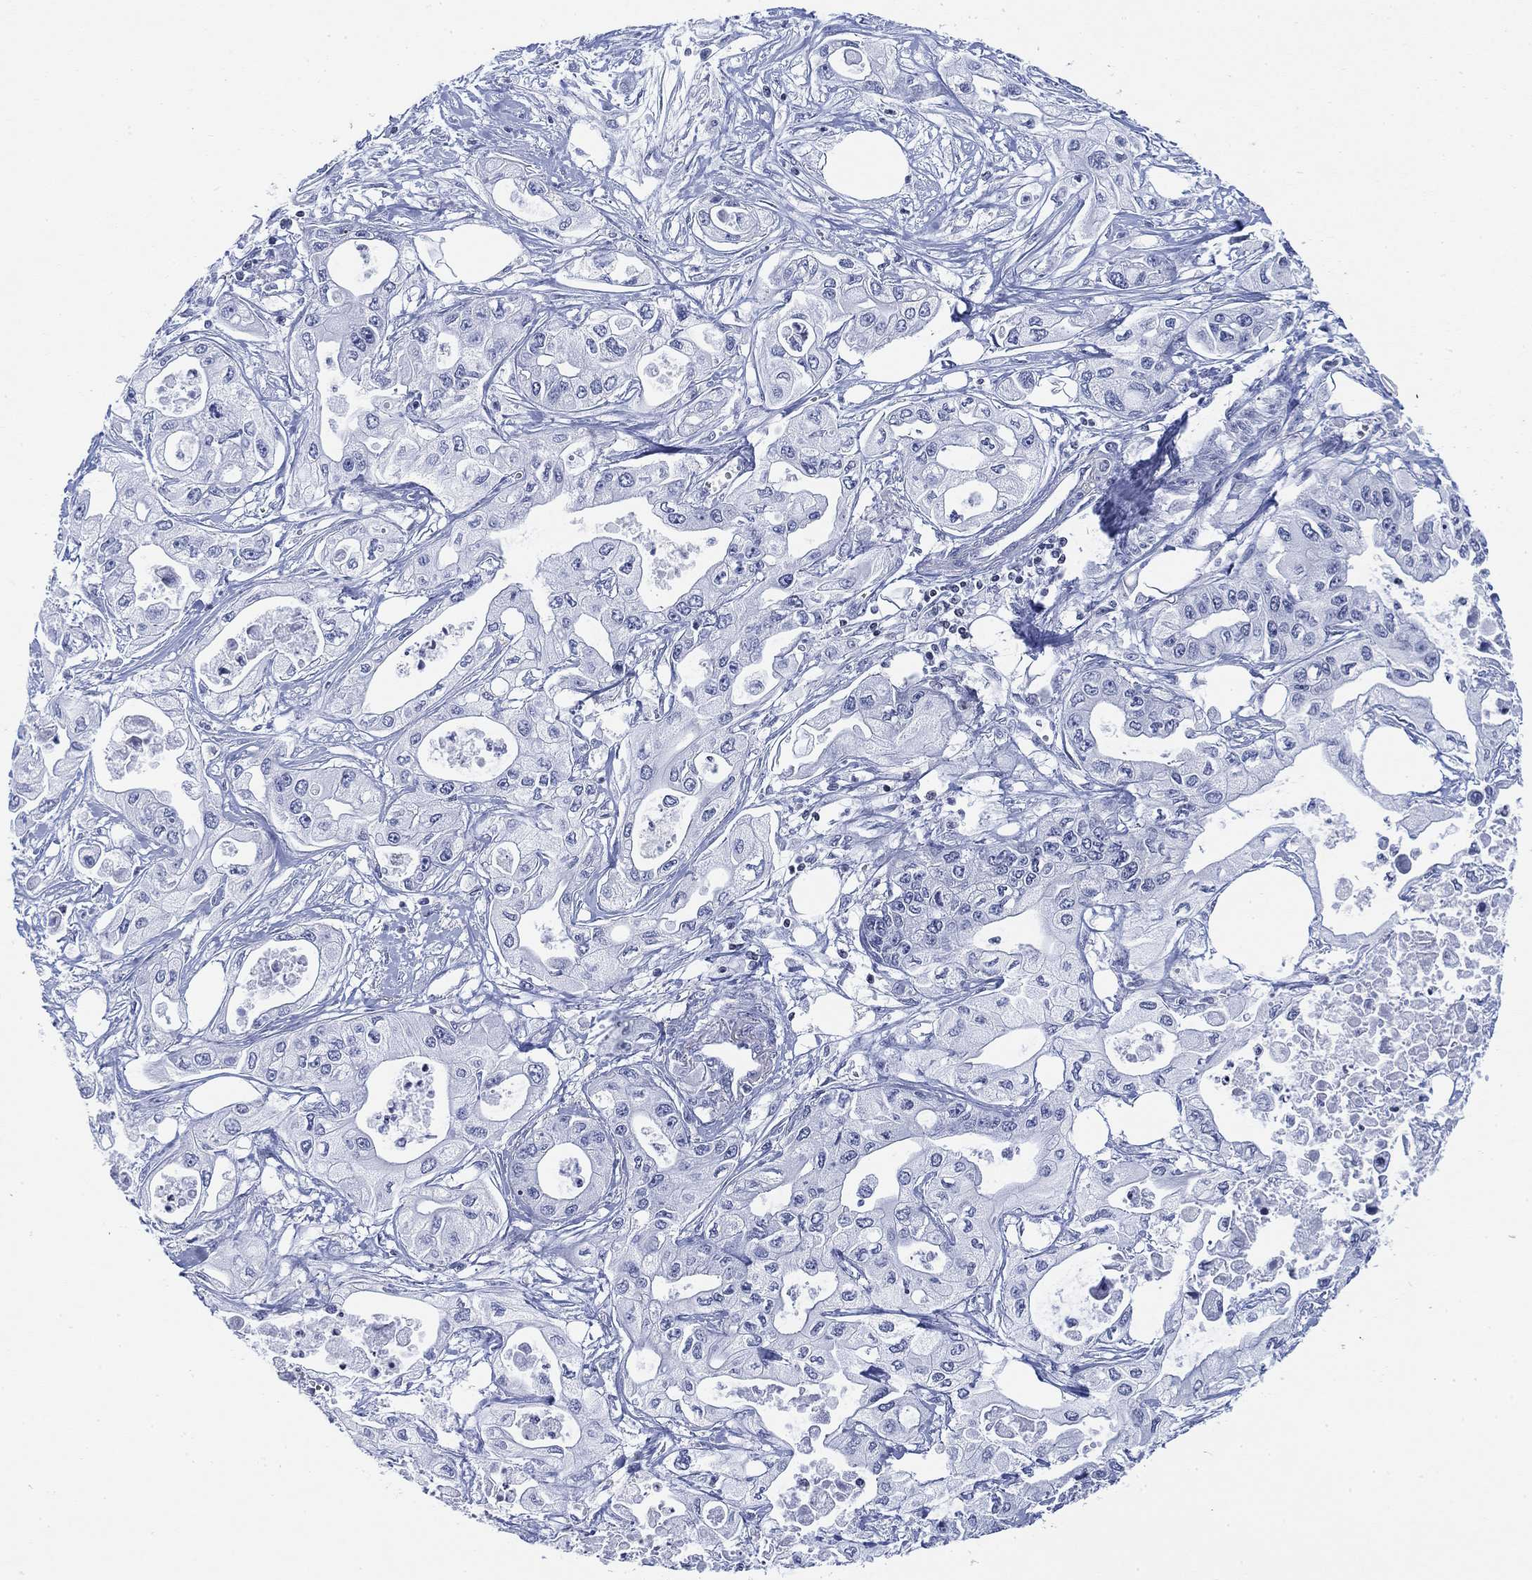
{"staining": {"intensity": "negative", "quantity": "none", "location": "none"}, "tissue": "pancreatic cancer", "cell_type": "Tumor cells", "image_type": "cancer", "snomed": [{"axis": "morphology", "description": "Adenocarcinoma, NOS"}, {"axis": "topography", "description": "Pancreas"}], "caption": "Immunohistochemistry (IHC) of adenocarcinoma (pancreatic) demonstrates no expression in tumor cells. (Stains: DAB (3,3'-diaminobenzidine) IHC with hematoxylin counter stain, Microscopy: brightfield microscopy at high magnification).", "gene": "FYB1", "patient": {"sex": "male", "age": 70}}